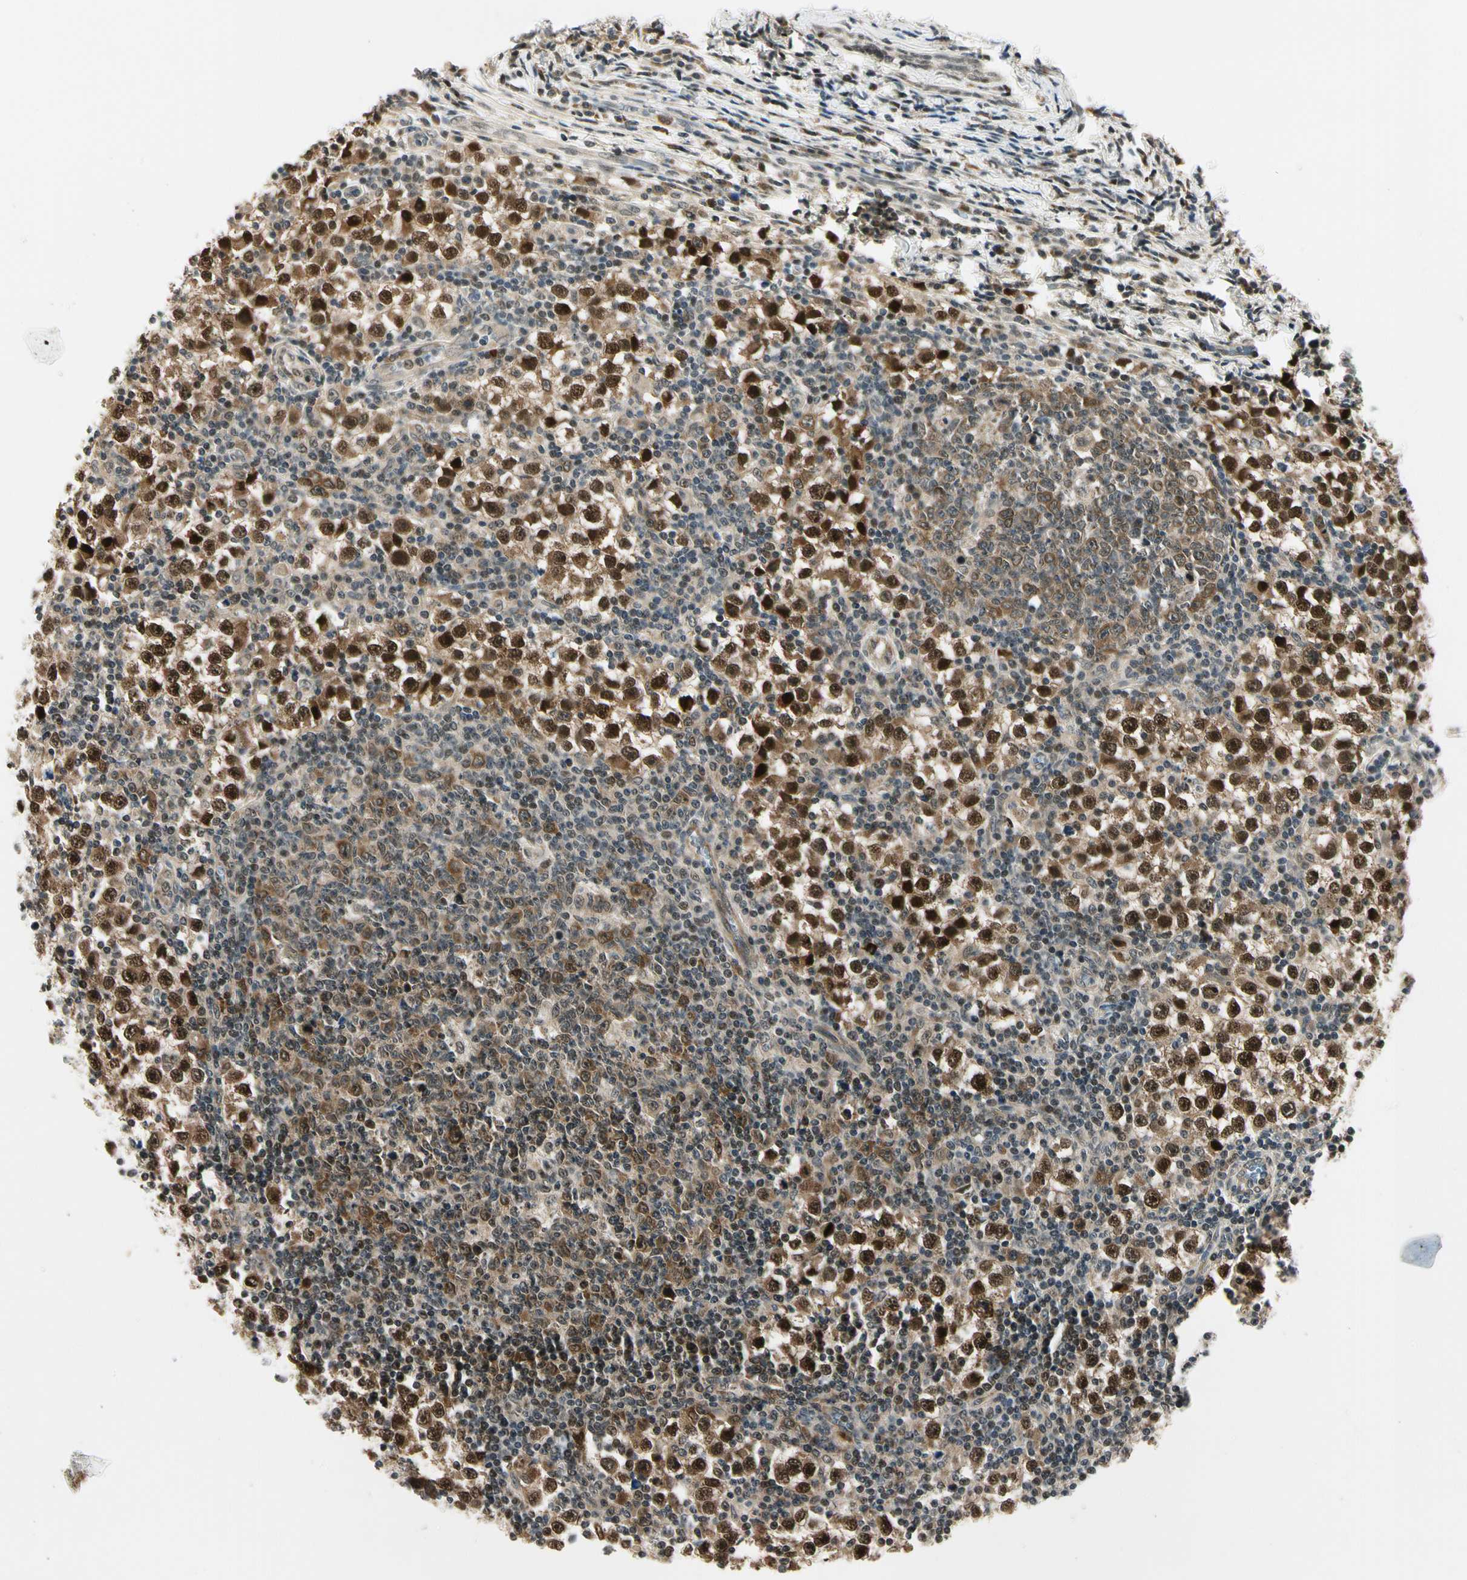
{"staining": {"intensity": "strong", "quantity": ">75%", "location": "cytoplasmic/membranous,nuclear"}, "tissue": "testis cancer", "cell_type": "Tumor cells", "image_type": "cancer", "snomed": [{"axis": "morphology", "description": "Seminoma, NOS"}, {"axis": "topography", "description": "Testis"}], "caption": "The image exhibits staining of testis cancer, revealing strong cytoplasmic/membranous and nuclear protein positivity (brown color) within tumor cells.", "gene": "PDK2", "patient": {"sex": "male", "age": 65}}